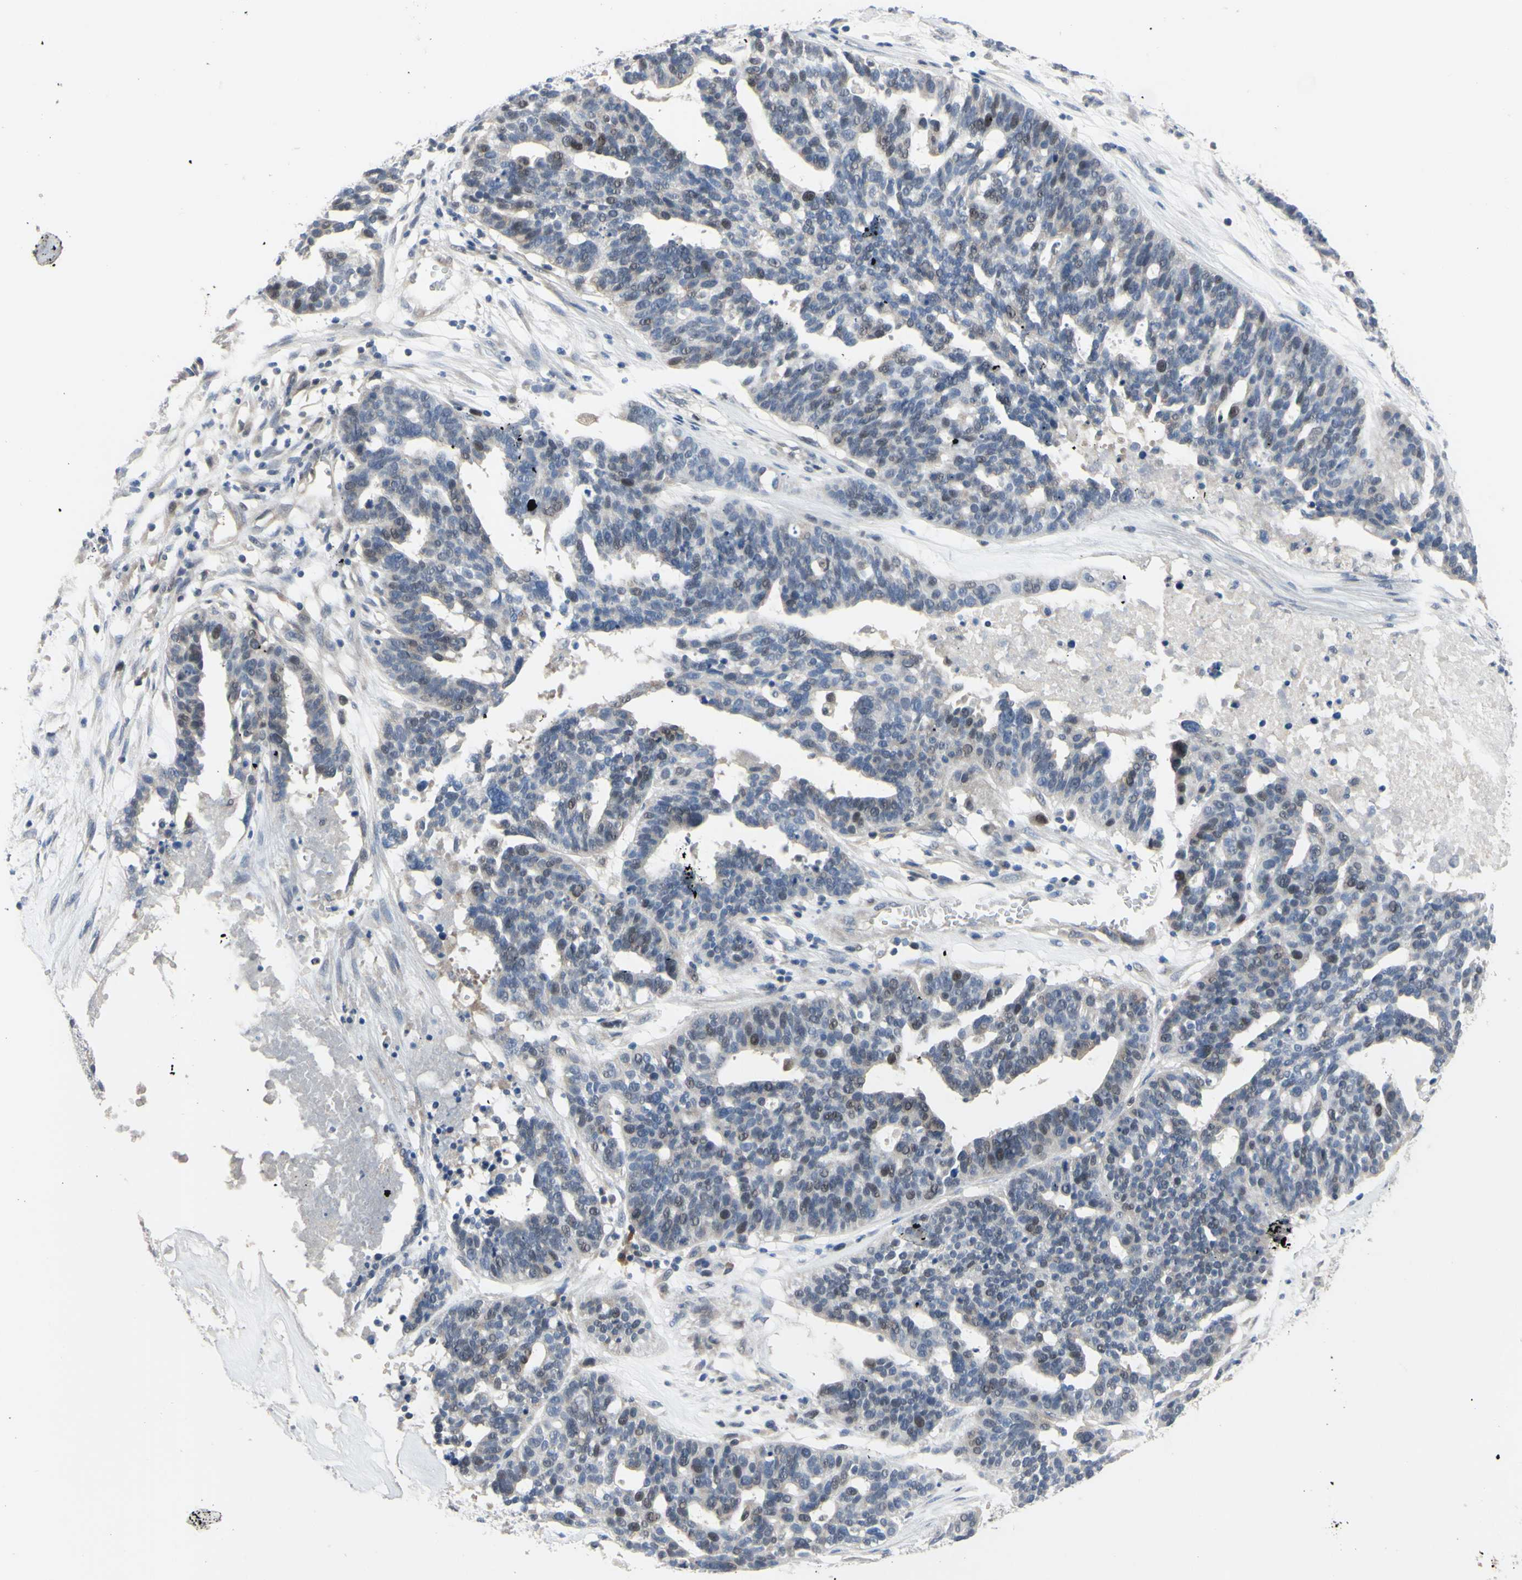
{"staining": {"intensity": "weak", "quantity": "<25%", "location": "nuclear"}, "tissue": "ovarian cancer", "cell_type": "Tumor cells", "image_type": "cancer", "snomed": [{"axis": "morphology", "description": "Cystadenocarcinoma, serous, NOS"}, {"axis": "topography", "description": "Ovary"}], "caption": "Immunohistochemistry image of ovarian serous cystadenocarcinoma stained for a protein (brown), which reveals no expression in tumor cells.", "gene": "LHX9", "patient": {"sex": "female", "age": 59}}